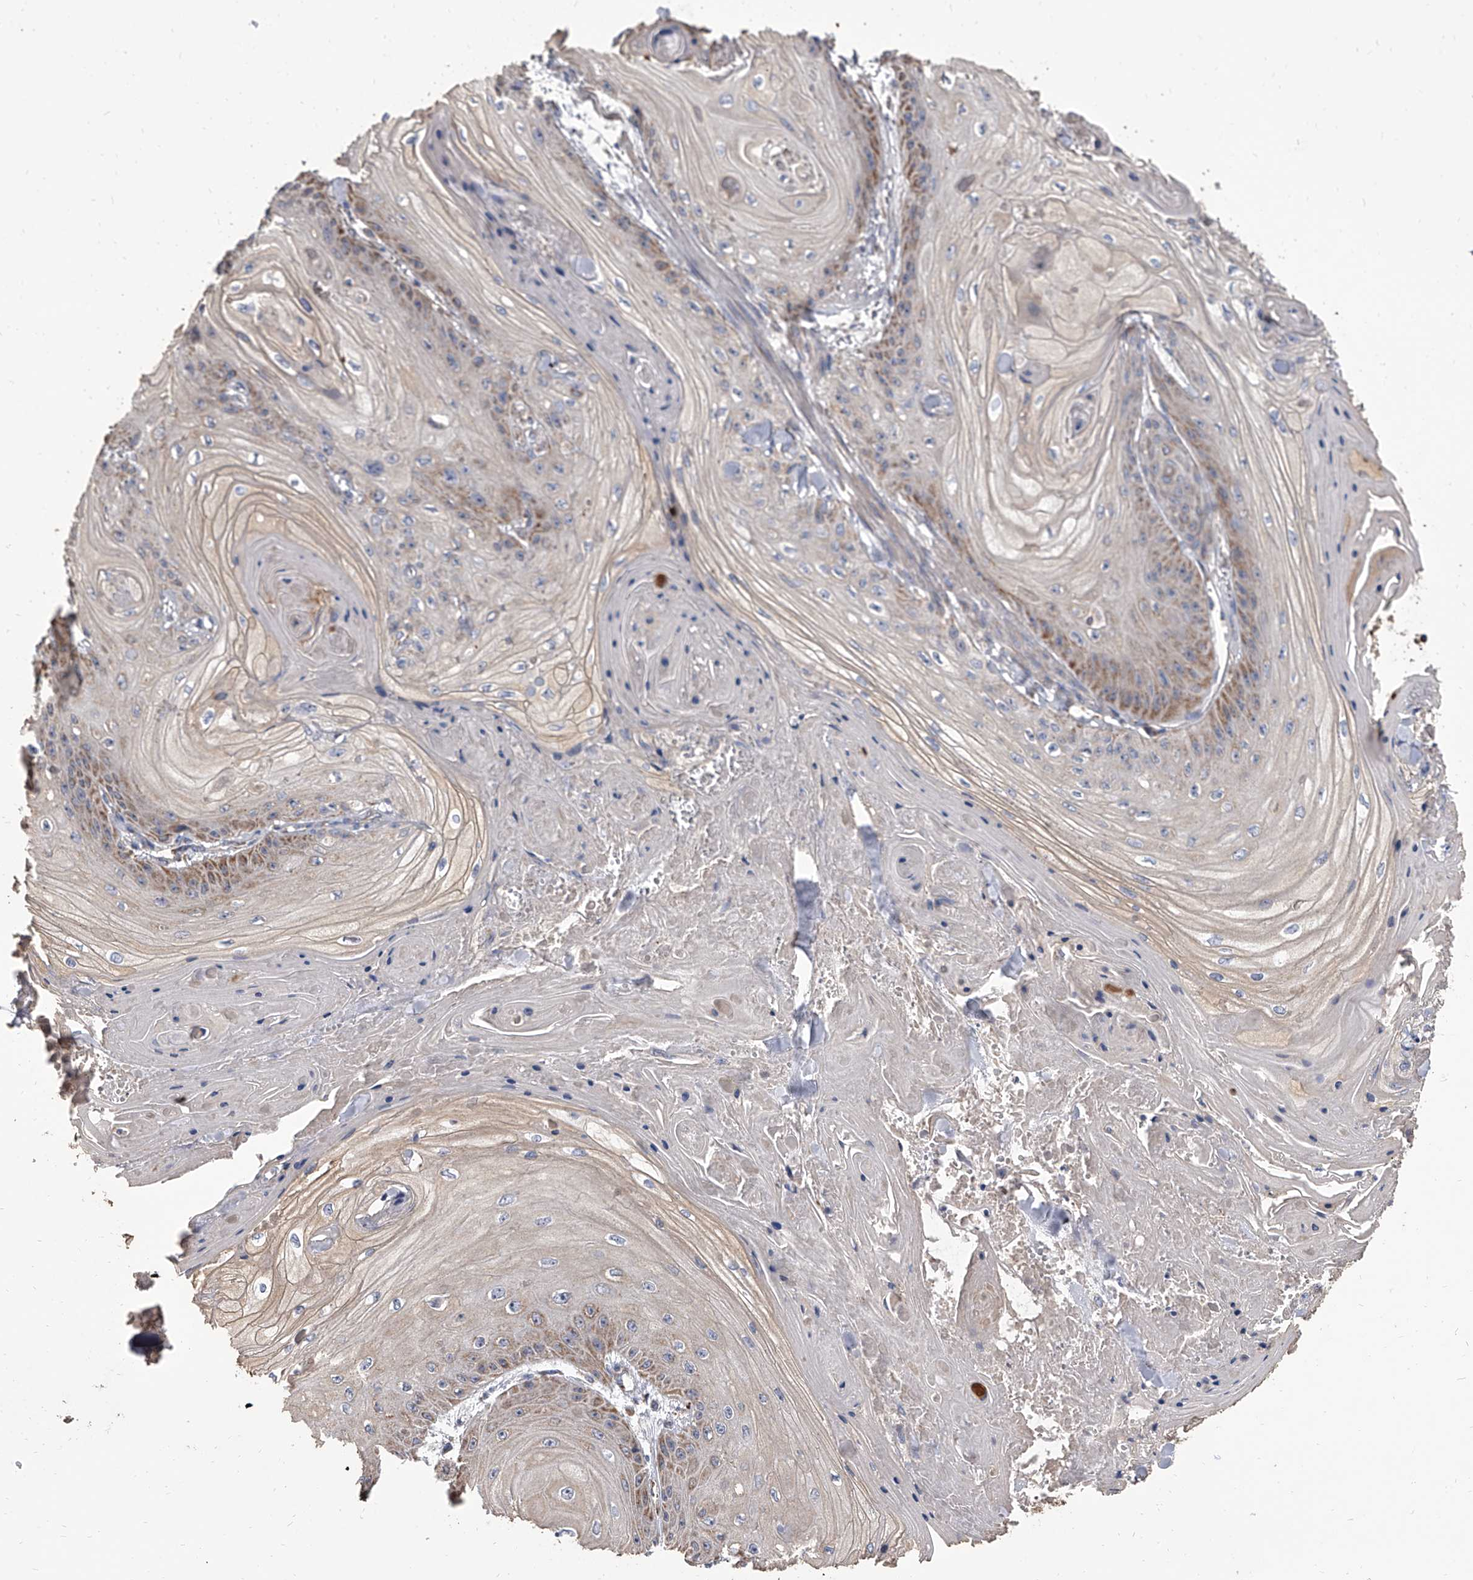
{"staining": {"intensity": "moderate", "quantity": "<25%", "location": "cytoplasmic/membranous"}, "tissue": "skin cancer", "cell_type": "Tumor cells", "image_type": "cancer", "snomed": [{"axis": "morphology", "description": "Squamous cell carcinoma, NOS"}, {"axis": "topography", "description": "Skin"}], "caption": "This histopathology image displays immunohistochemistry (IHC) staining of skin squamous cell carcinoma, with low moderate cytoplasmic/membranous expression in about <25% of tumor cells.", "gene": "MRPL28", "patient": {"sex": "male", "age": 74}}